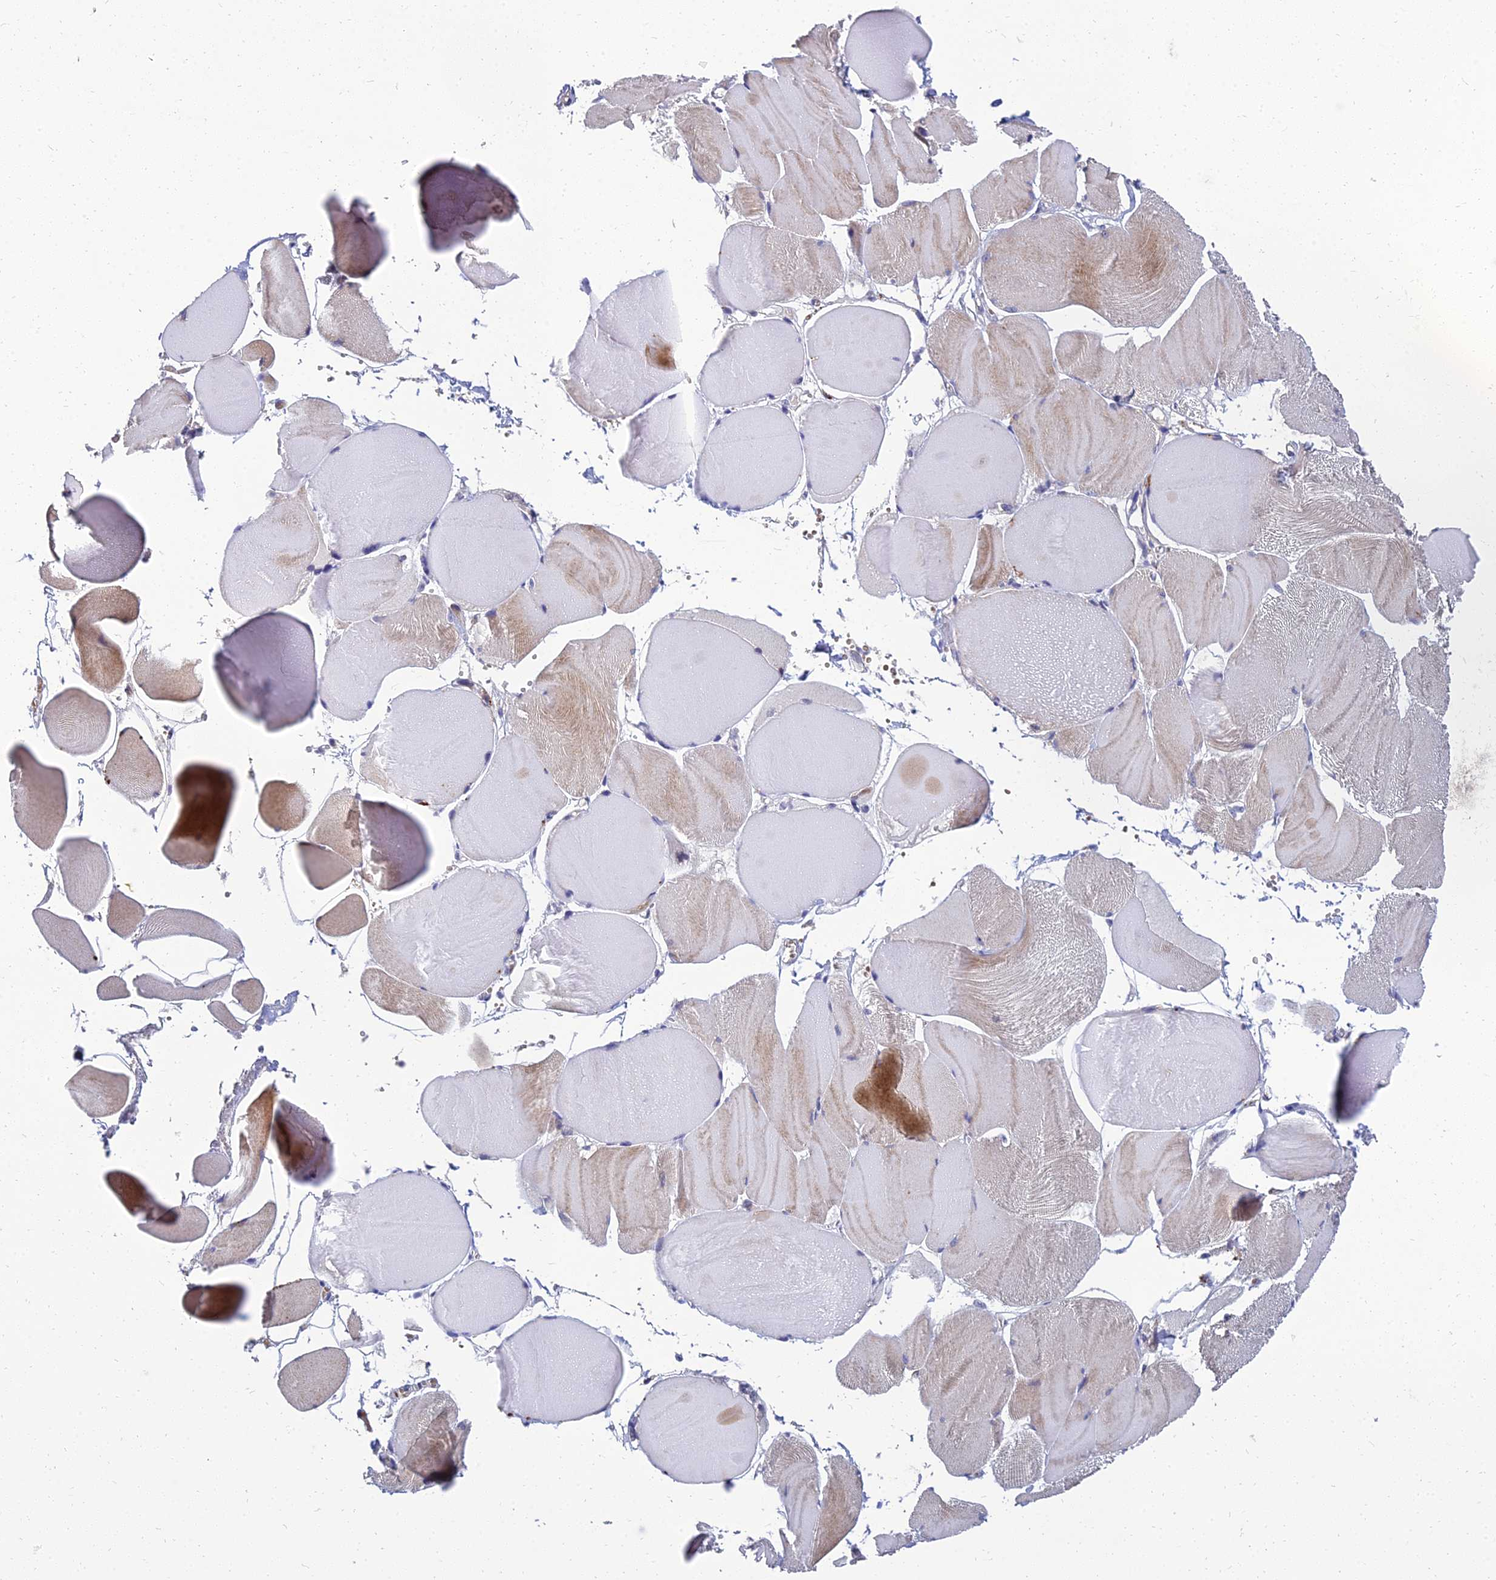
{"staining": {"intensity": "moderate", "quantity": "<25%", "location": "cytoplasmic/membranous"}, "tissue": "skeletal muscle", "cell_type": "Myocytes", "image_type": "normal", "snomed": [{"axis": "morphology", "description": "Normal tissue, NOS"}, {"axis": "morphology", "description": "Basal cell carcinoma"}, {"axis": "topography", "description": "Skeletal muscle"}], "caption": "The photomicrograph shows immunohistochemical staining of normal skeletal muscle. There is moderate cytoplasmic/membranous staining is appreciated in about <25% of myocytes.", "gene": "NPY", "patient": {"sex": "female", "age": 64}}